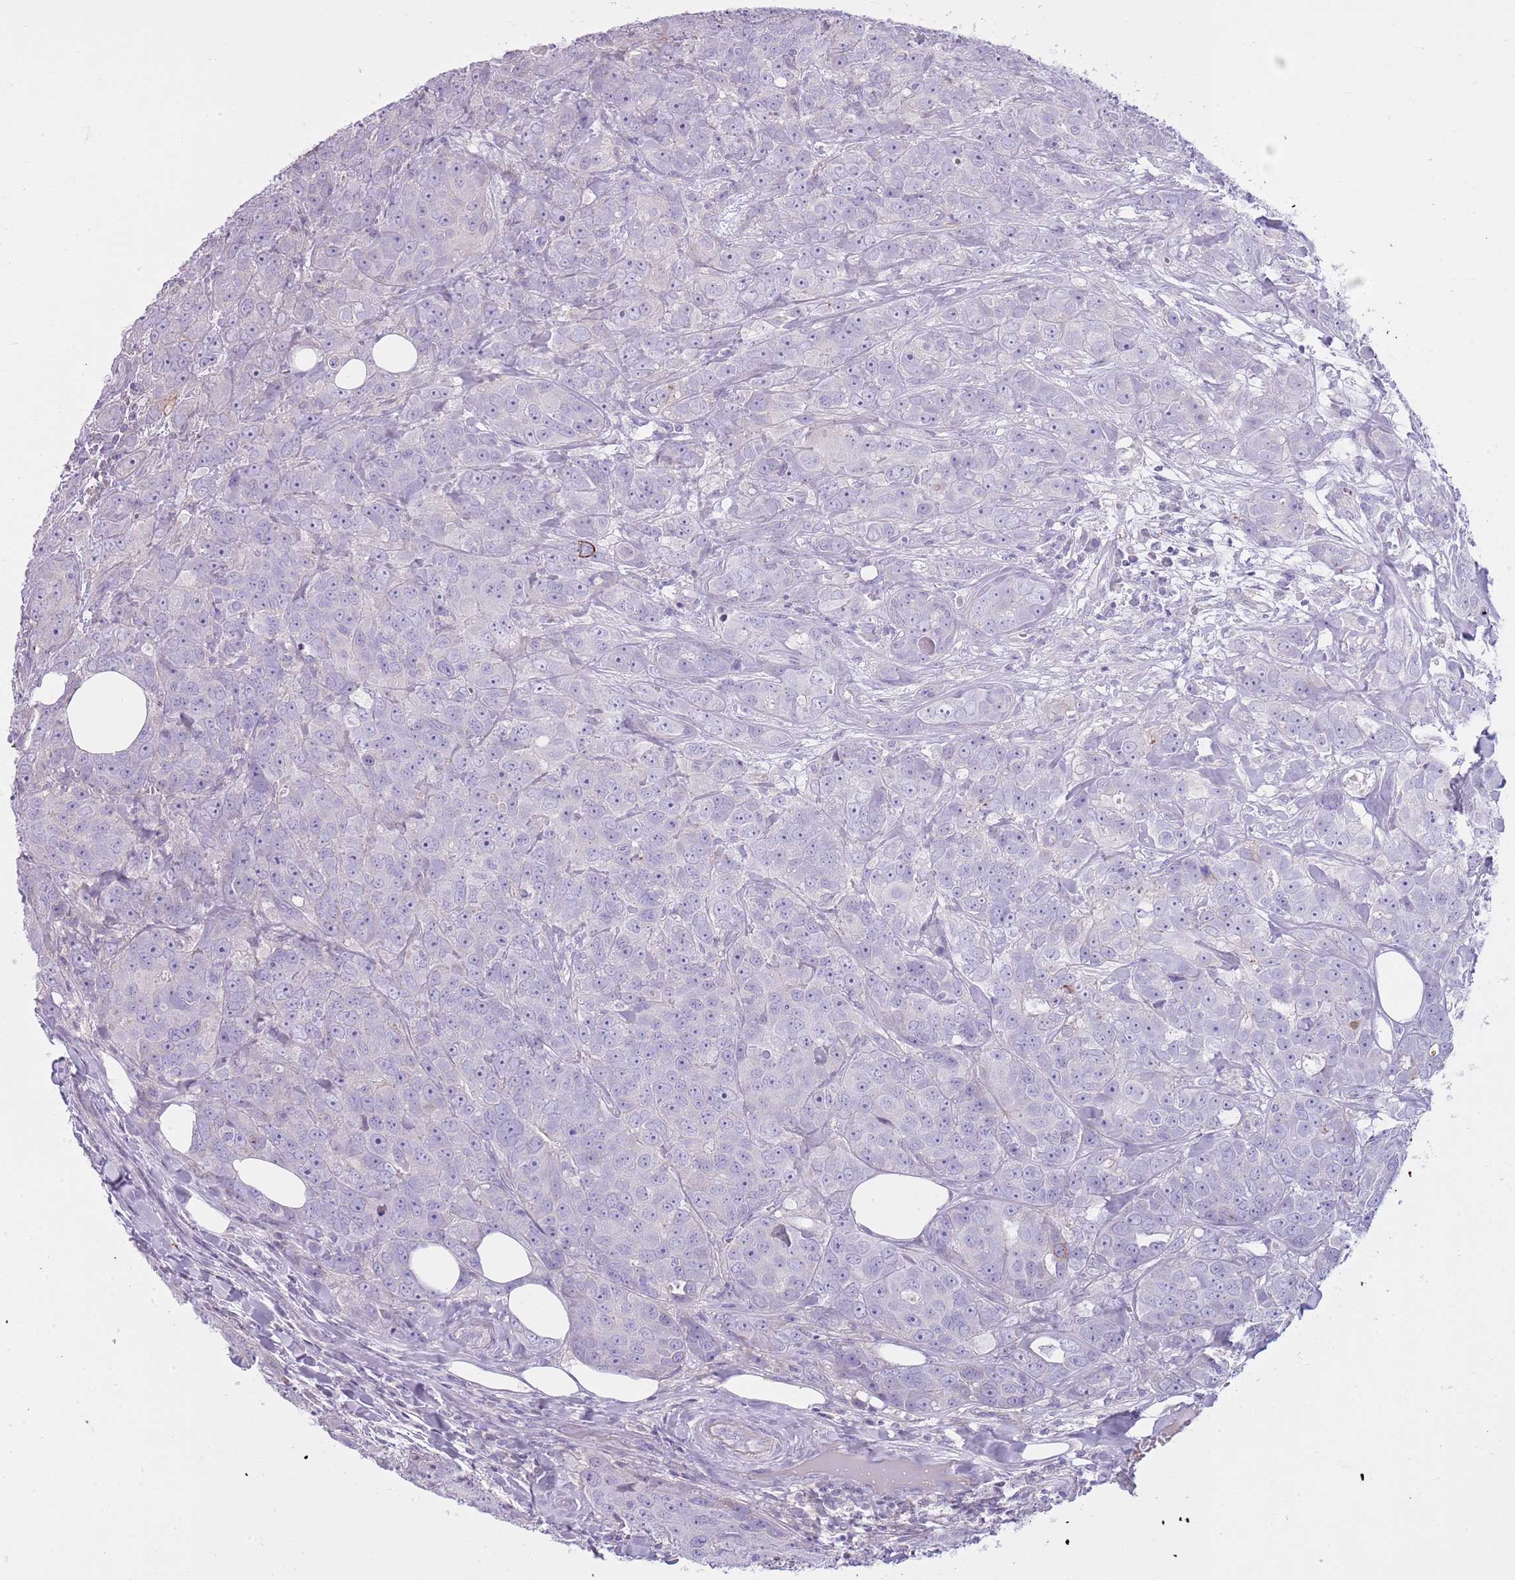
{"staining": {"intensity": "negative", "quantity": "none", "location": "none"}, "tissue": "breast cancer", "cell_type": "Tumor cells", "image_type": "cancer", "snomed": [{"axis": "morphology", "description": "Duct carcinoma"}, {"axis": "topography", "description": "Breast"}], "caption": "Breast cancer (infiltrating ductal carcinoma) was stained to show a protein in brown. There is no significant expression in tumor cells. (DAB immunohistochemistry visualized using brightfield microscopy, high magnification).", "gene": "CNPPD1", "patient": {"sex": "female", "age": 43}}